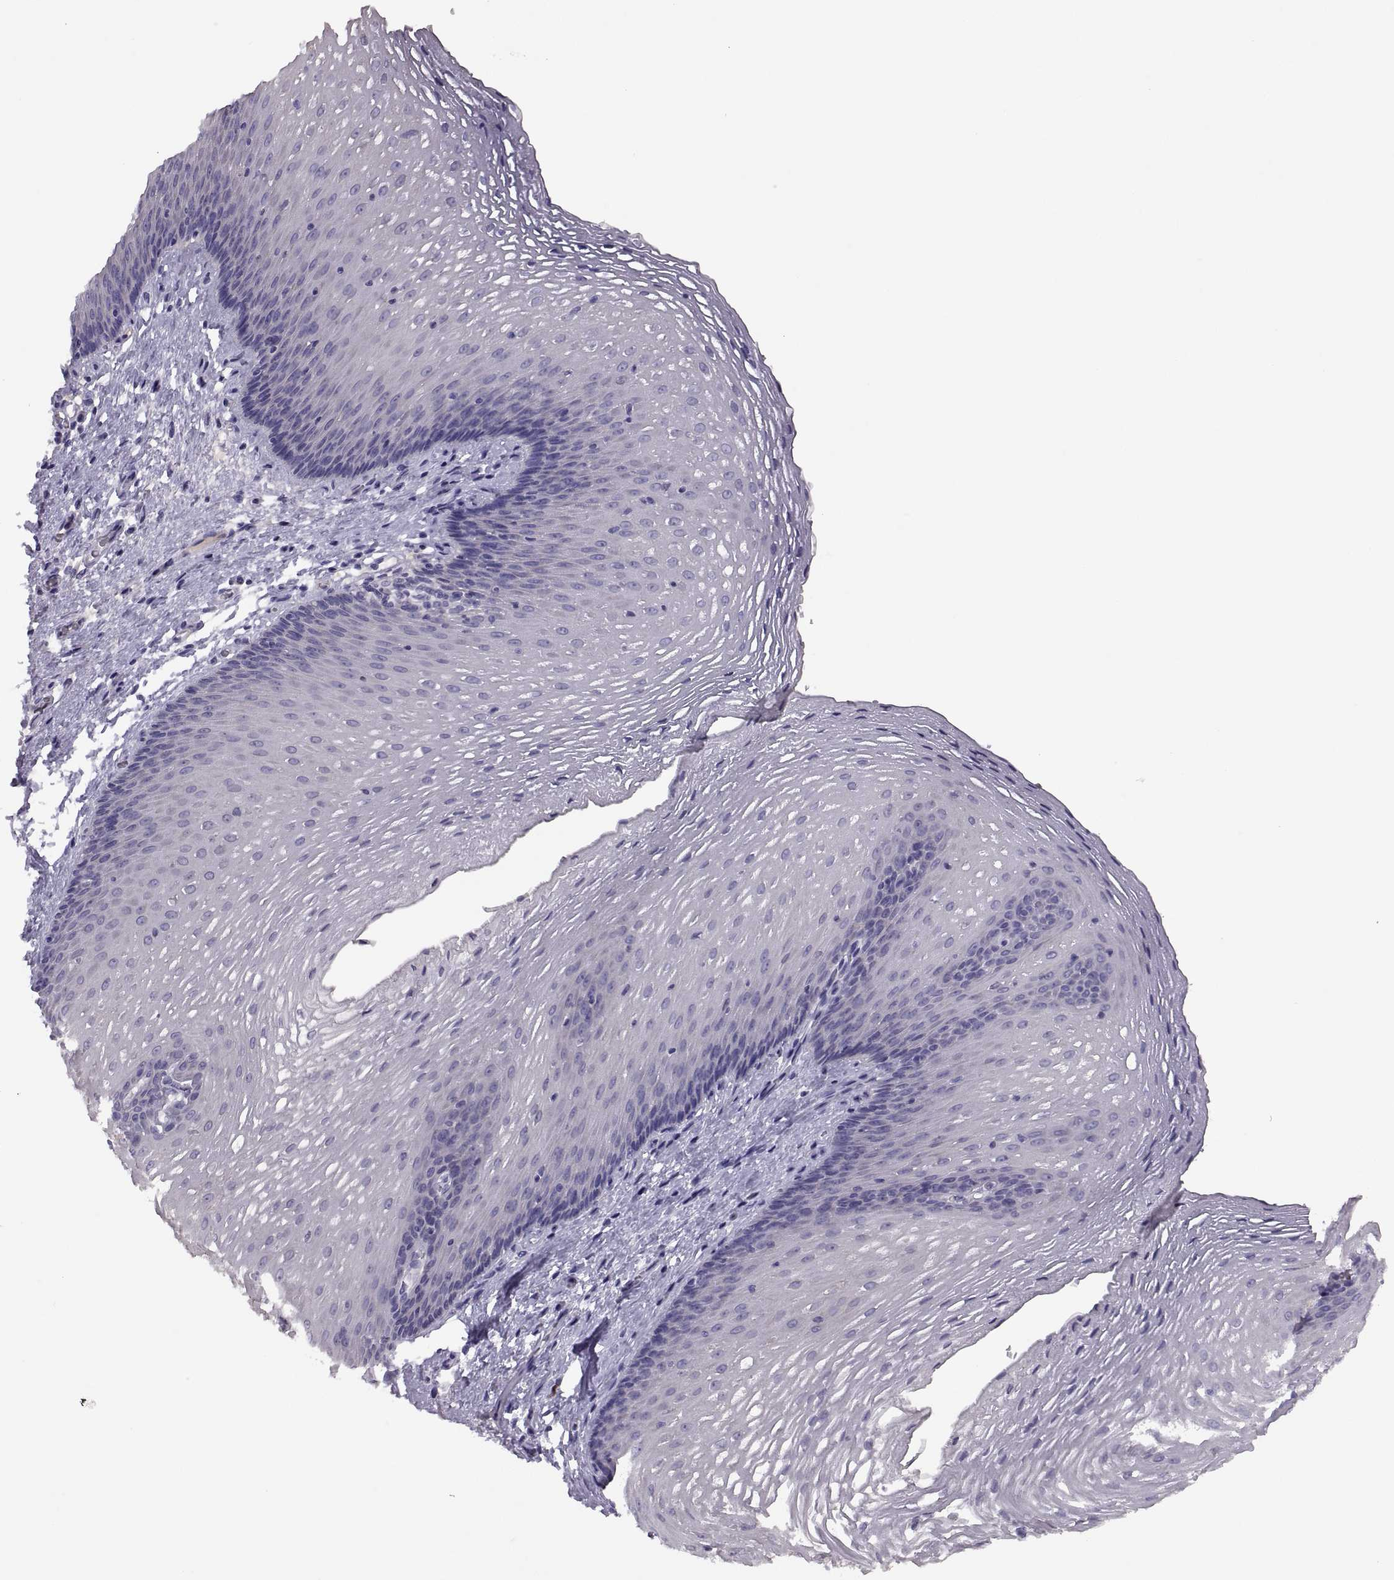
{"staining": {"intensity": "negative", "quantity": "none", "location": "none"}, "tissue": "esophagus", "cell_type": "Squamous epithelial cells", "image_type": "normal", "snomed": [{"axis": "morphology", "description": "Normal tissue, NOS"}, {"axis": "topography", "description": "Esophagus"}], "caption": "Immunohistochemistry micrograph of normal esophagus stained for a protein (brown), which shows no expression in squamous epithelial cells. Nuclei are stained in blue.", "gene": "TBX19", "patient": {"sex": "male", "age": 76}}